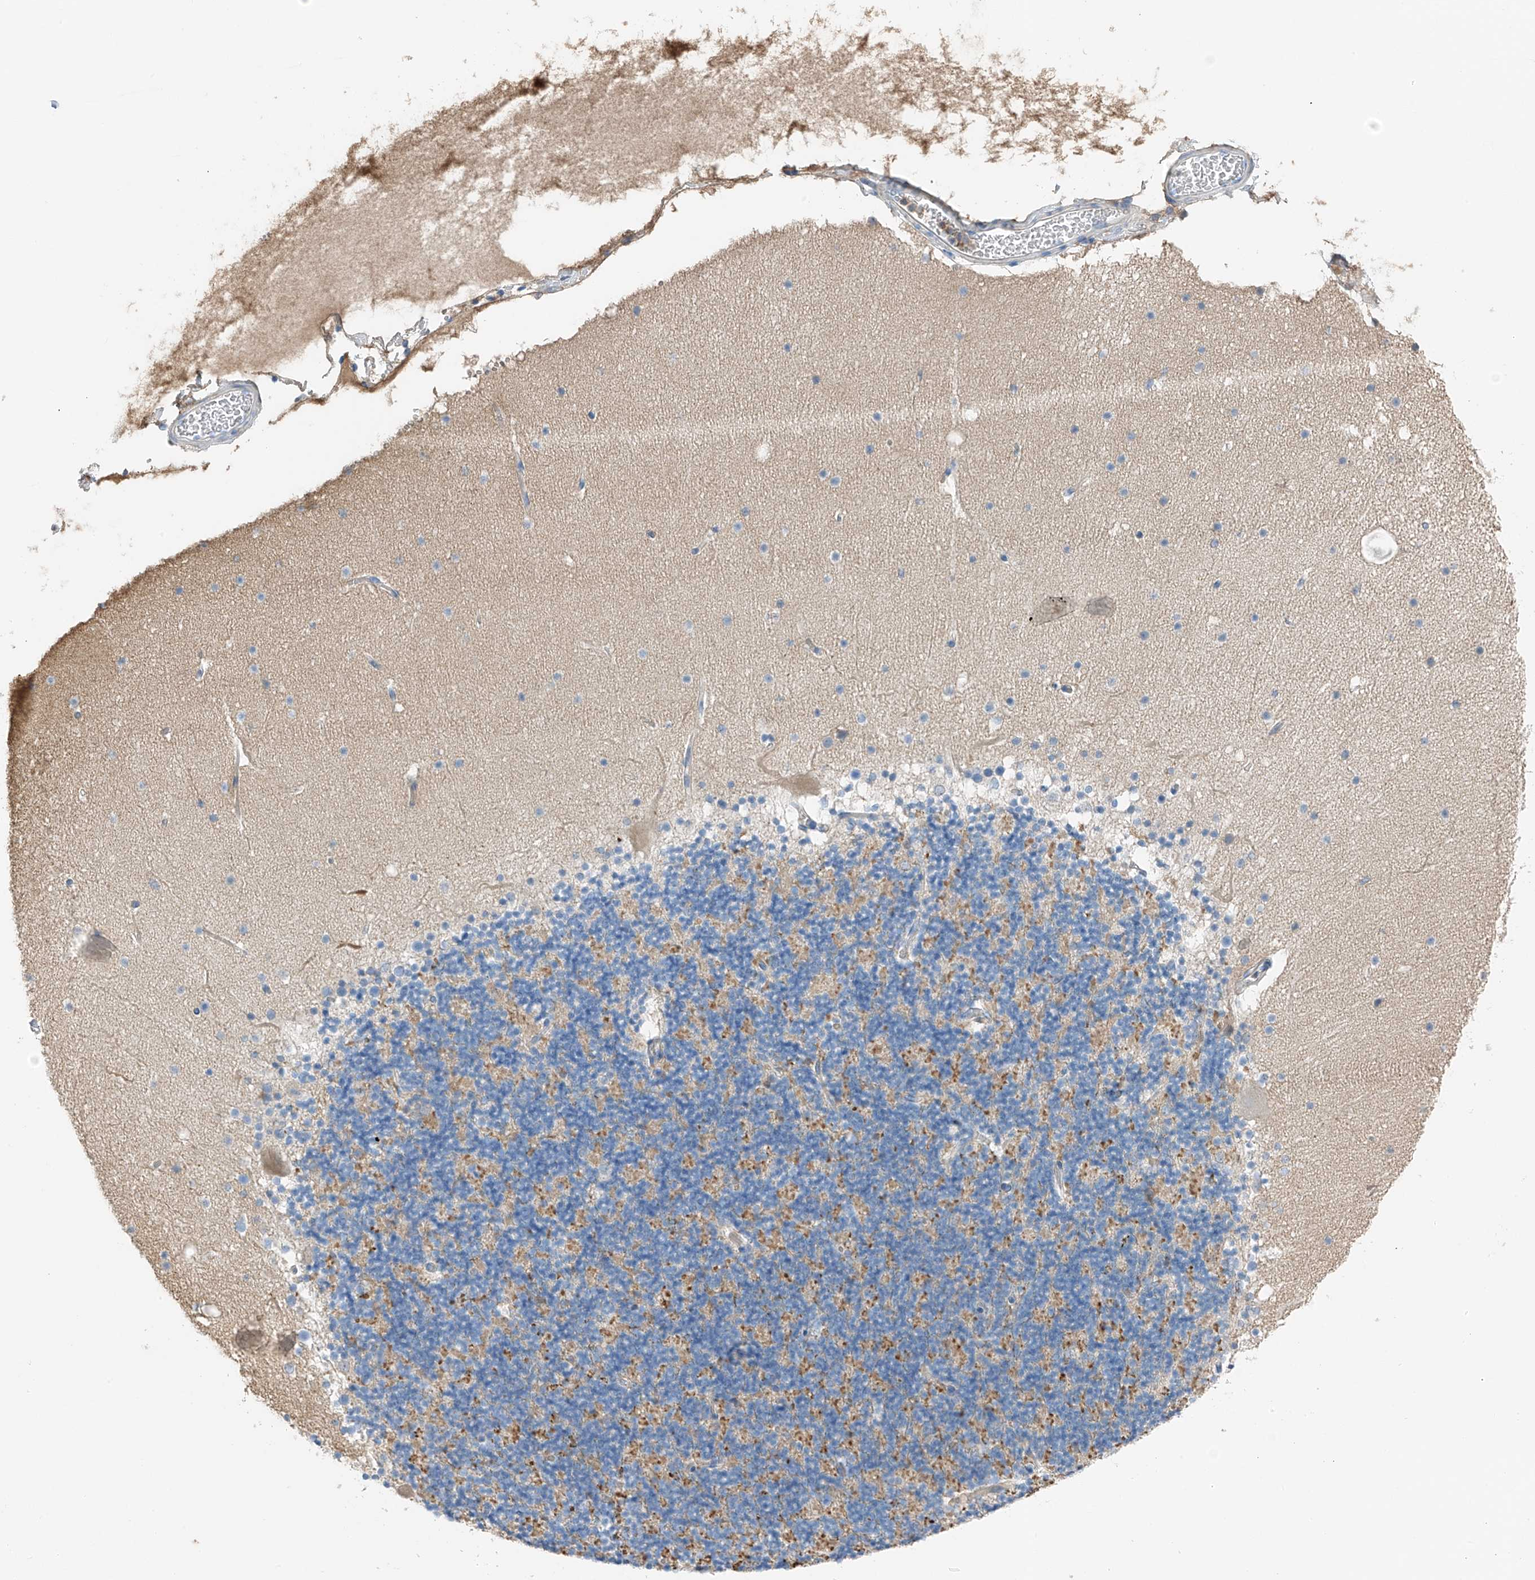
{"staining": {"intensity": "negative", "quantity": "none", "location": "none"}, "tissue": "cerebellum", "cell_type": "Cells in granular layer", "image_type": "normal", "snomed": [{"axis": "morphology", "description": "Normal tissue, NOS"}, {"axis": "topography", "description": "Cerebellum"}], "caption": "DAB (3,3'-diaminobenzidine) immunohistochemical staining of normal cerebellum exhibits no significant expression in cells in granular layer. The staining is performed using DAB brown chromogen with nuclei counter-stained in using hematoxylin.", "gene": "NALCN", "patient": {"sex": "male", "age": 57}}